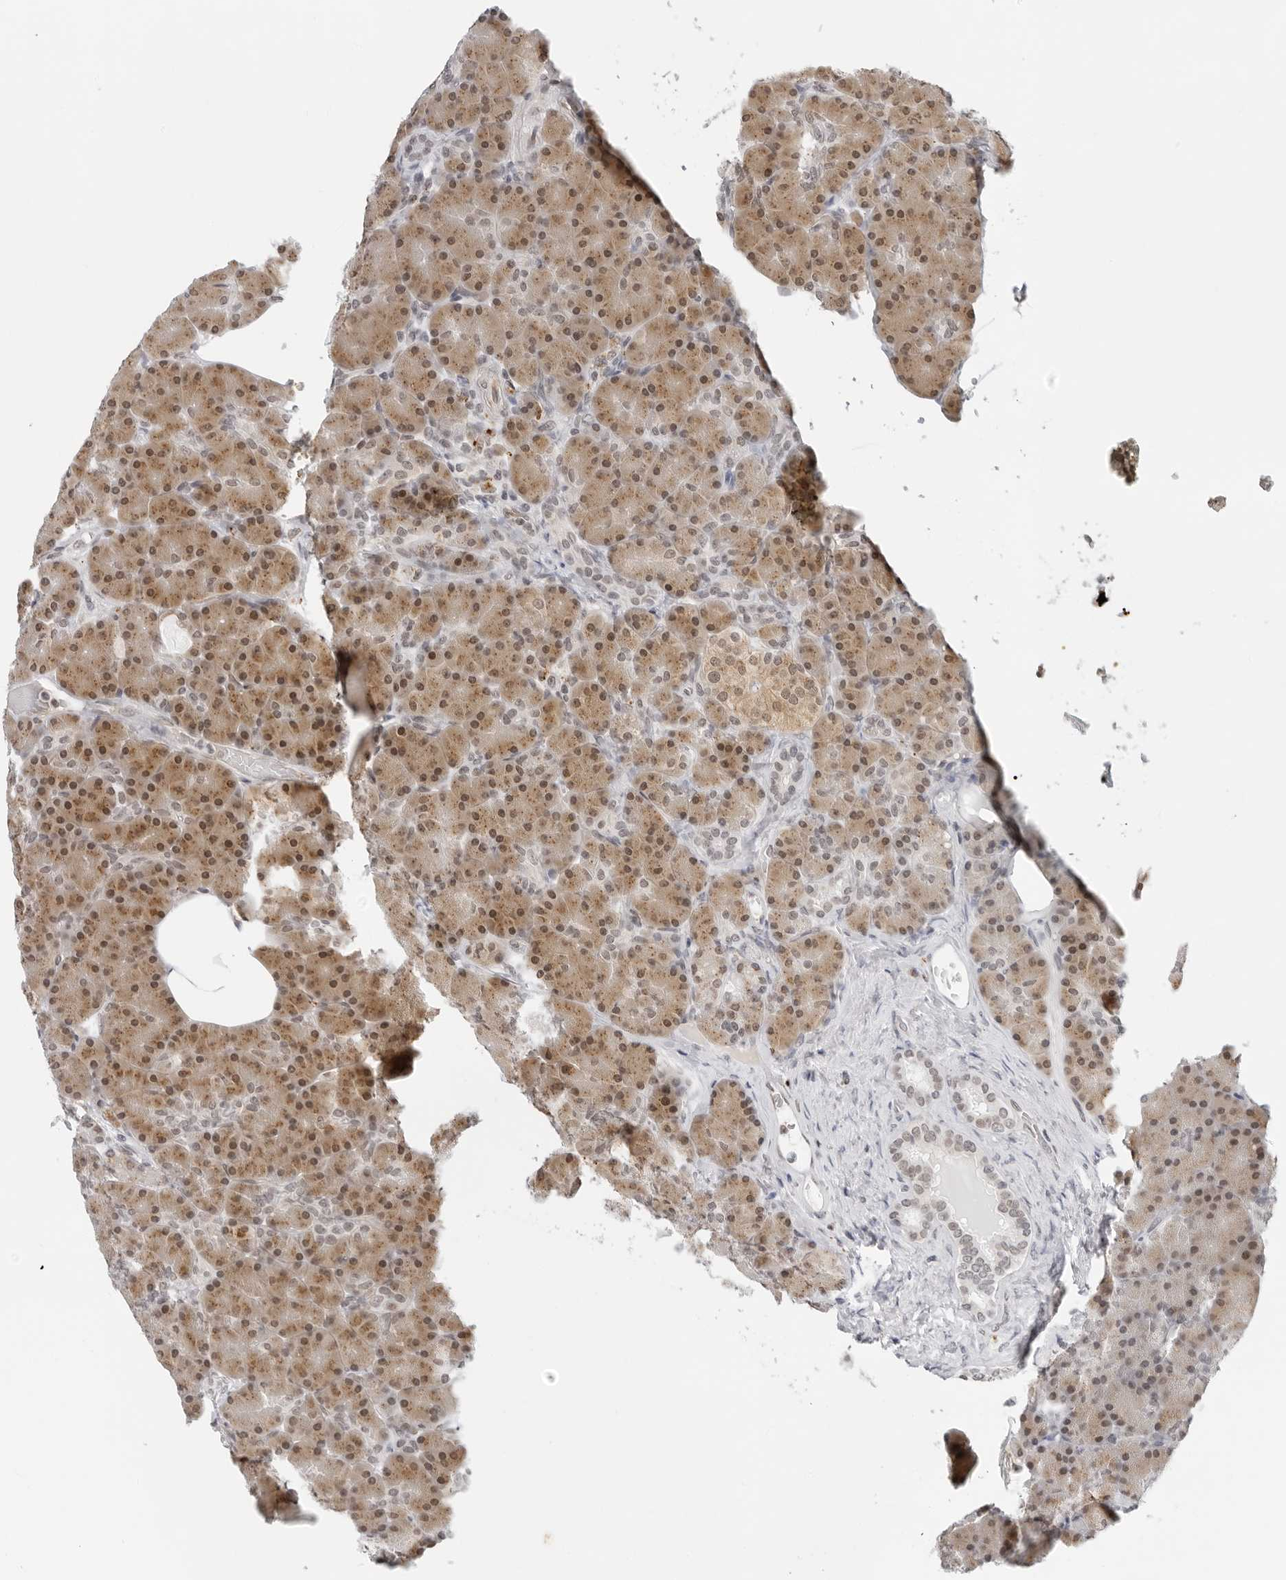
{"staining": {"intensity": "moderate", "quantity": ">75%", "location": "cytoplasmic/membranous,nuclear"}, "tissue": "pancreas", "cell_type": "Exocrine glandular cells", "image_type": "normal", "snomed": [{"axis": "morphology", "description": "Normal tissue, NOS"}, {"axis": "topography", "description": "Pancreas"}], "caption": "IHC micrograph of unremarkable pancreas stained for a protein (brown), which exhibits medium levels of moderate cytoplasmic/membranous,nuclear positivity in about >75% of exocrine glandular cells.", "gene": "TOX4", "patient": {"sex": "female", "age": 43}}